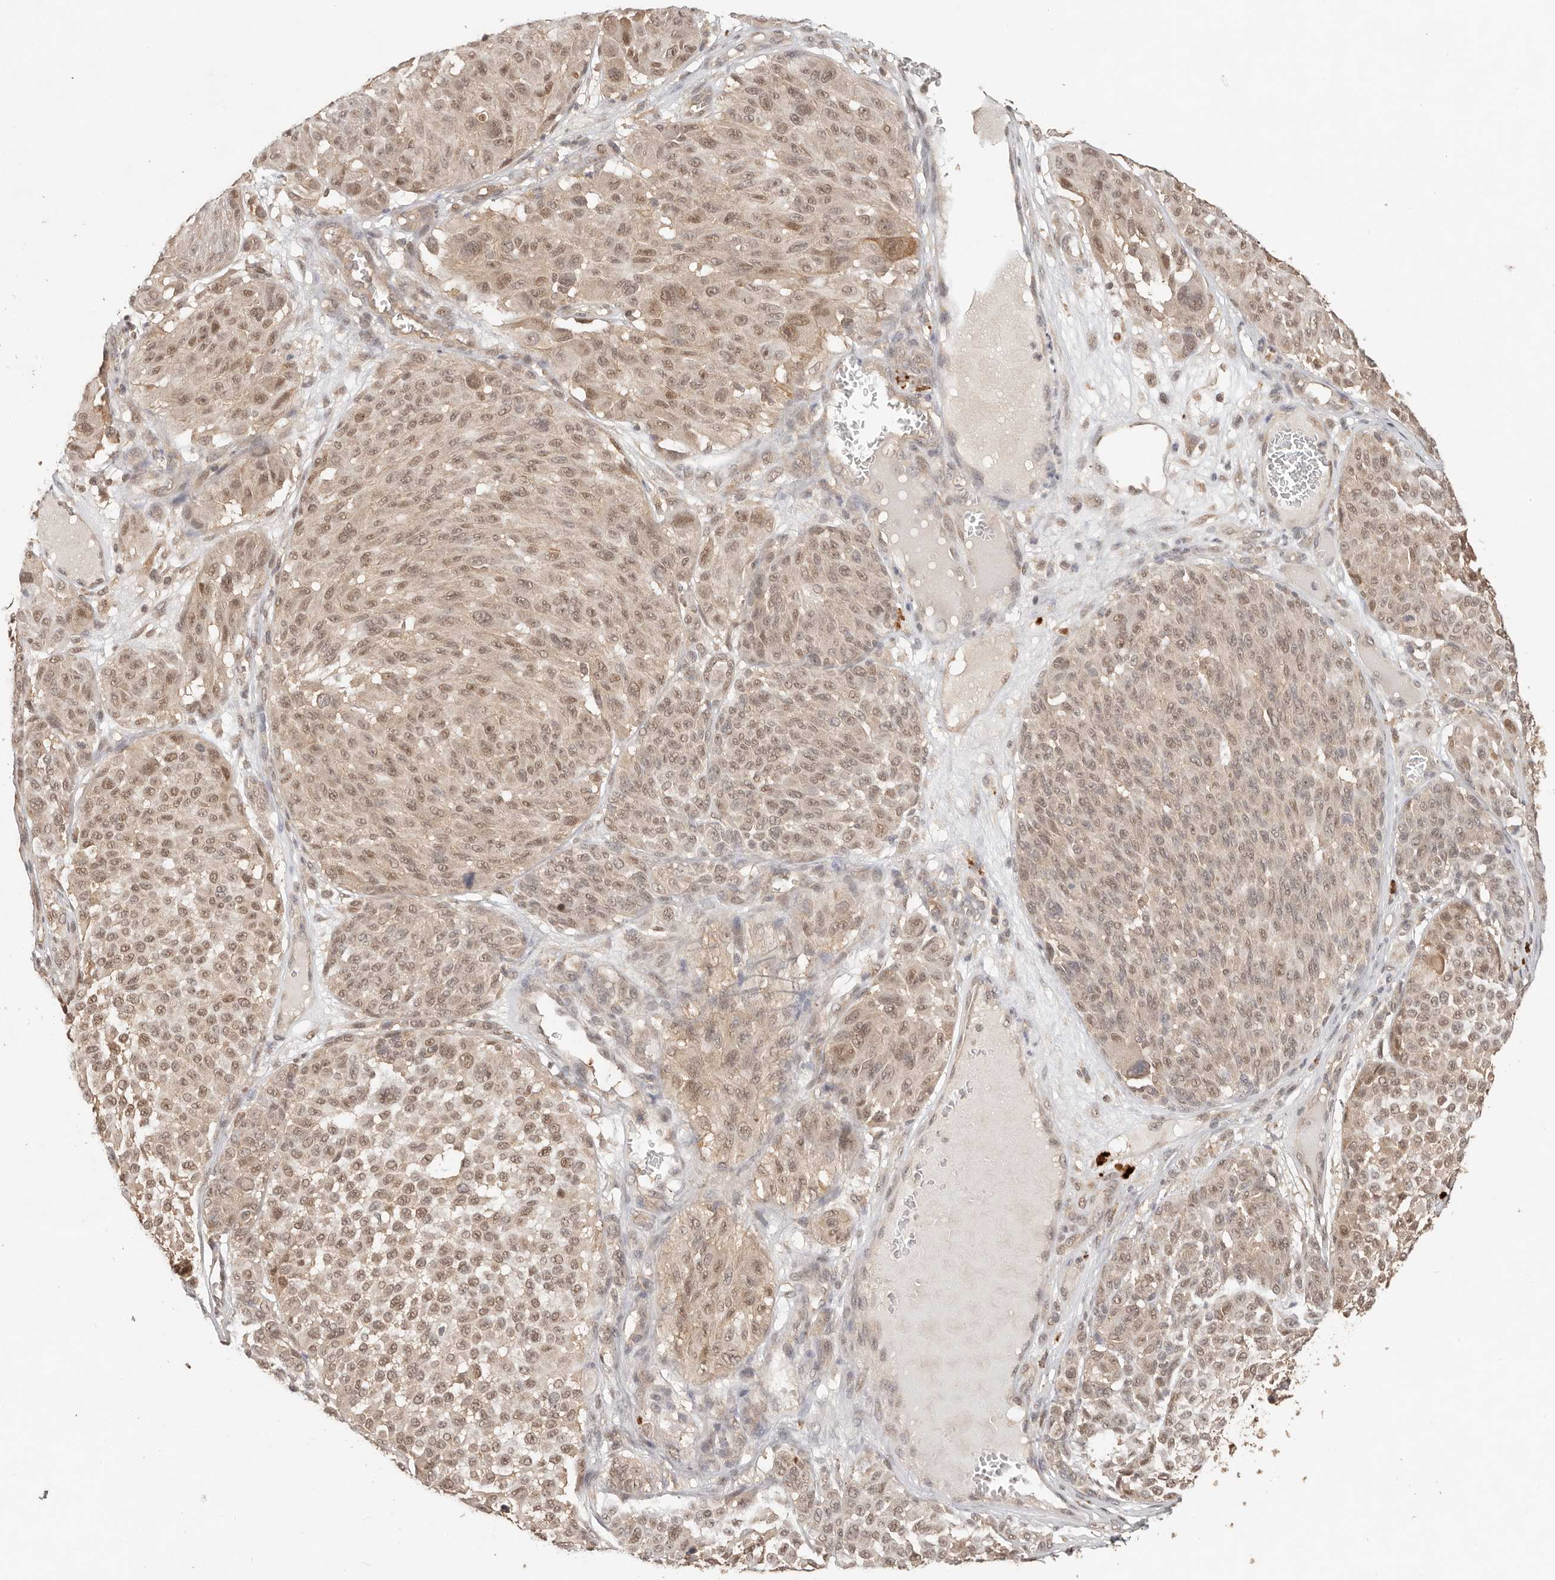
{"staining": {"intensity": "moderate", "quantity": ">75%", "location": "nuclear"}, "tissue": "melanoma", "cell_type": "Tumor cells", "image_type": "cancer", "snomed": [{"axis": "morphology", "description": "Malignant melanoma, NOS"}, {"axis": "topography", "description": "Skin"}], "caption": "Immunohistochemistry of human malignant melanoma exhibits medium levels of moderate nuclear staining in approximately >75% of tumor cells.", "gene": "PSMA5", "patient": {"sex": "male", "age": 83}}